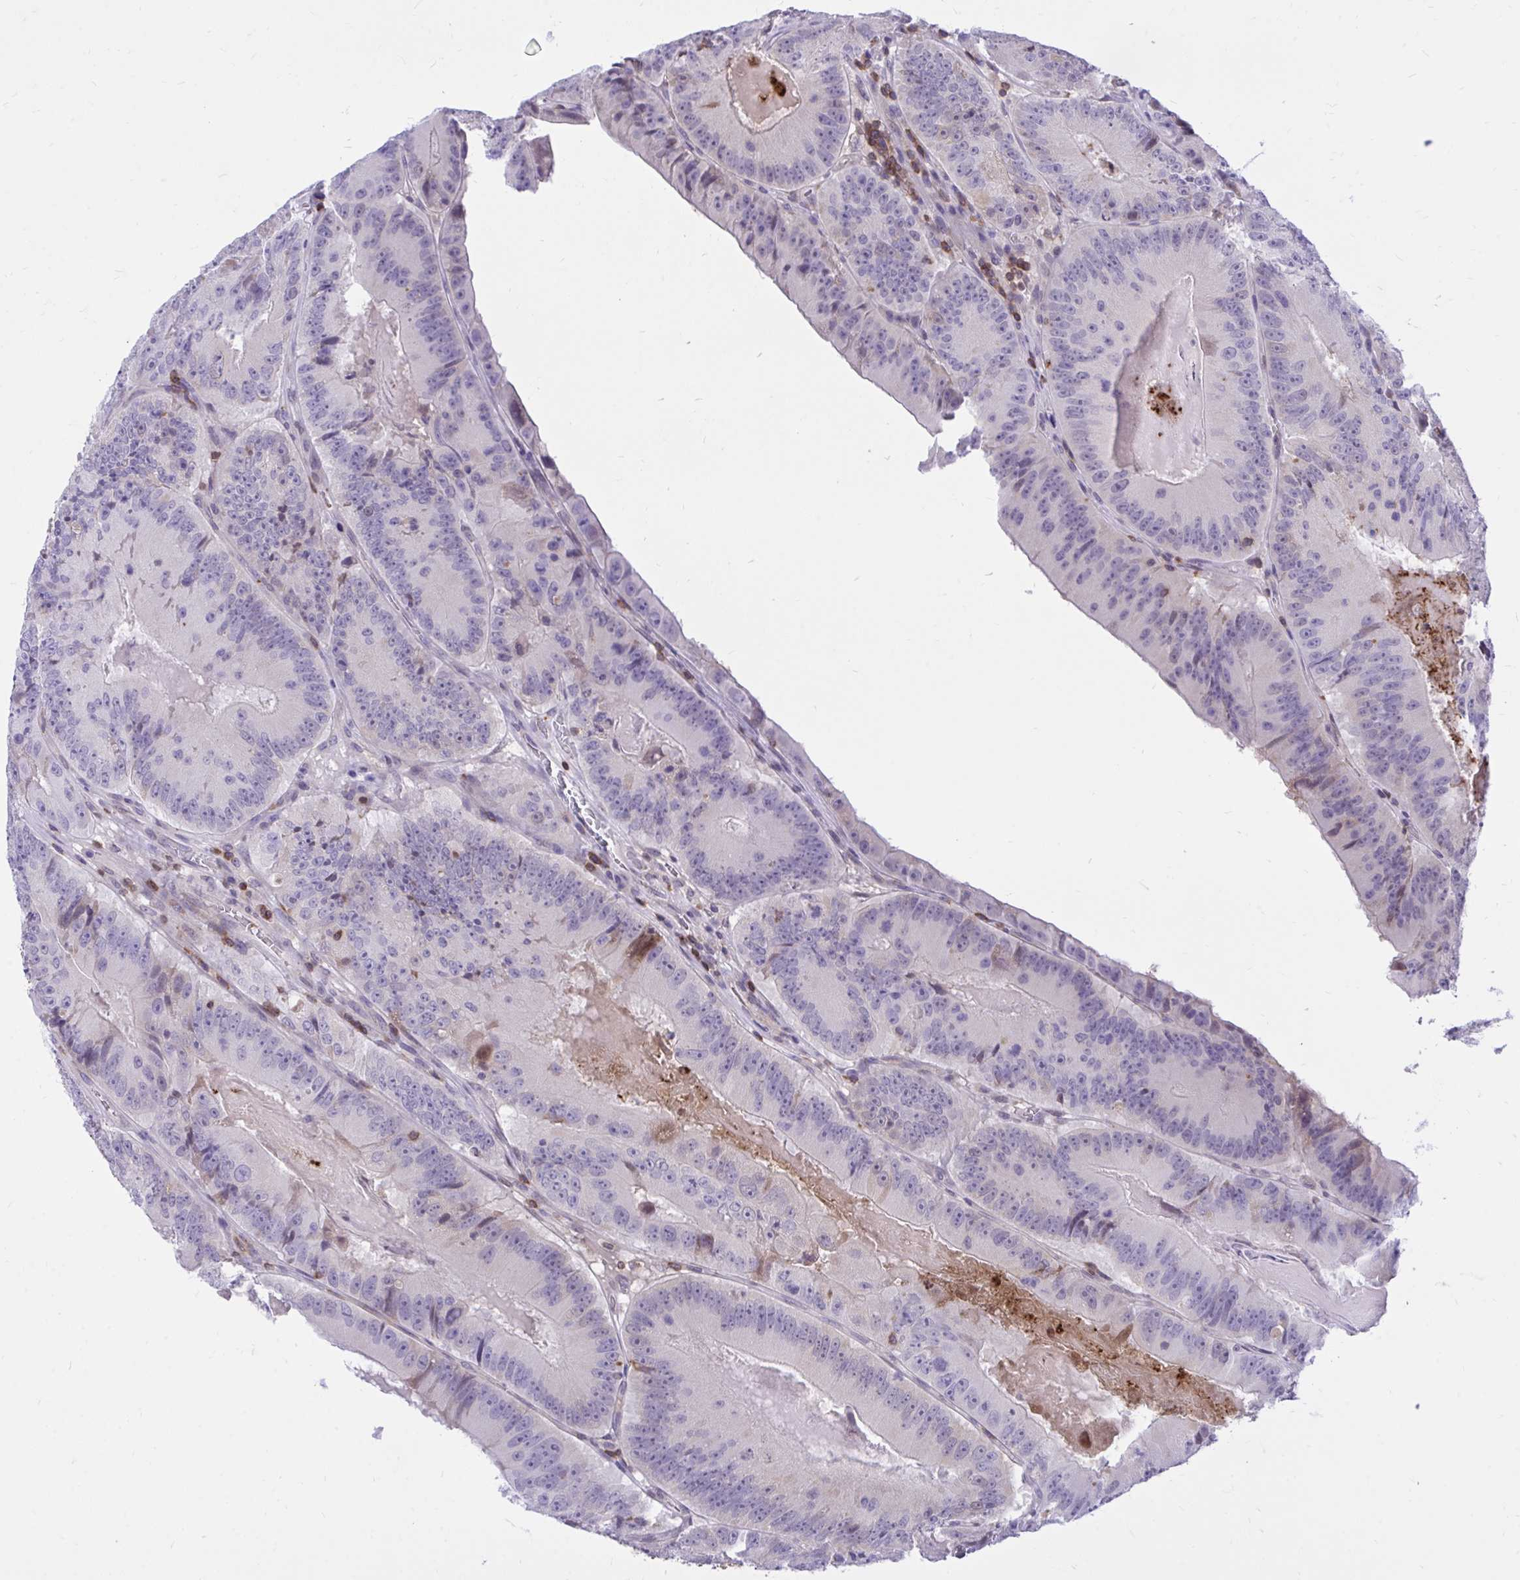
{"staining": {"intensity": "weak", "quantity": "<25%", "location": "cytoplasmic/membranous"}, "tissue": "colorectal cancer", "cell_type": "Tumor cells", "image_type": "cancer", "snomed": [{"axis": "morphology", "description": "Adenocarcinoma, NOS"}, {"axis": "topography", "description": "Colon"}], "caption": "Micrograph shows no significant protein positivity in tumor cells of colorectal cancer.", "gene": "CXCL8", "patient": {"sex": "female", "age": 86}}